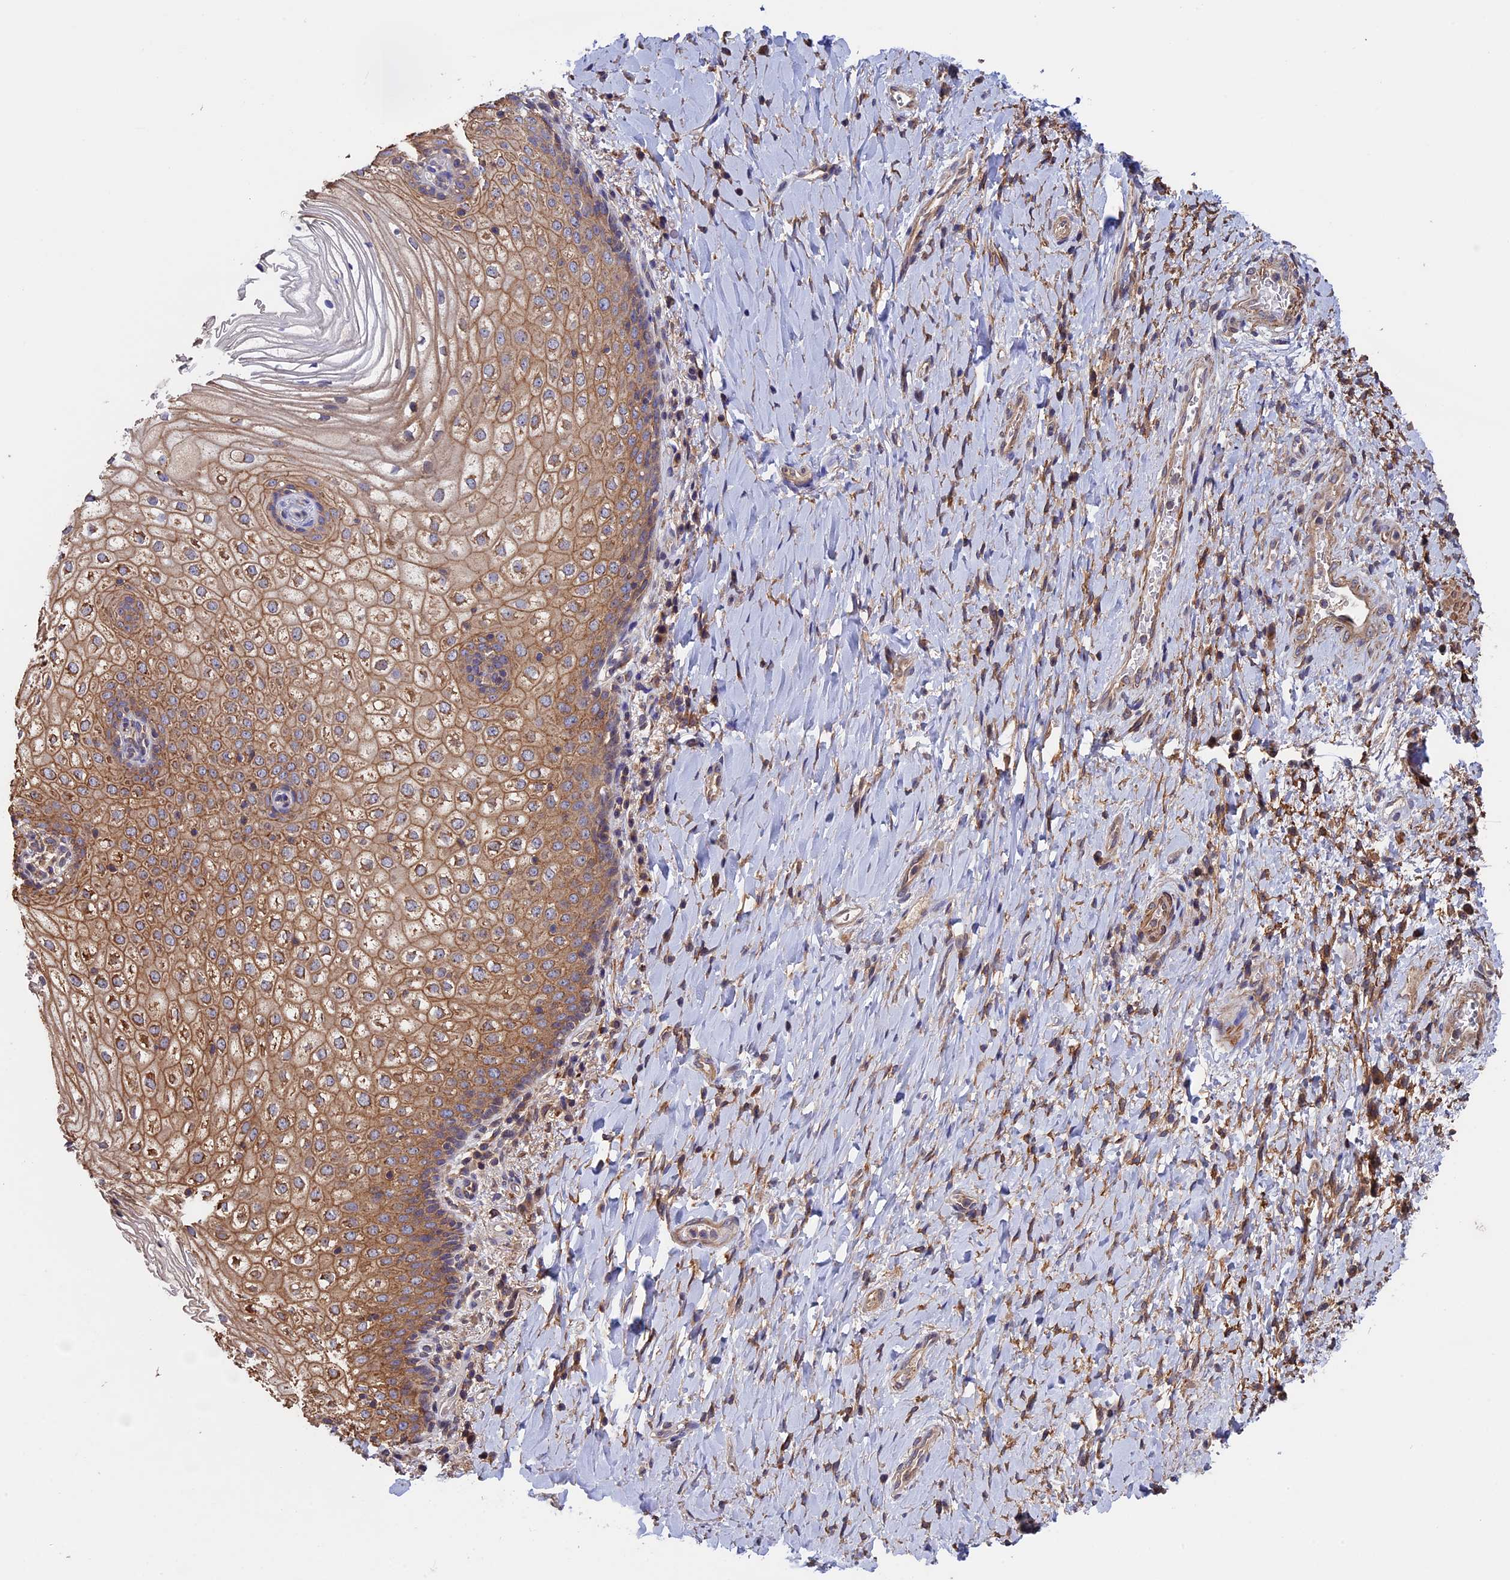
{"staining": {"intensity": "moderate", "quantity": ">75%", "location": "cytoplasmic/membranous"}, "tissue": "vagina", "cell_type": "Squamous epithelial cells", "image_type": "normal", "snomed": [{"axis": "morphology", "description": "Normal tissue, NOS"}, {"axis": "topography", "description": "Vagina"}], "caption": "Squamous epithelial cells reveal medium levels of moderate cytoplasmic/membranous positivity in about >75% of cells in unremarkable human vagina.", "gene": "SLC9A5", "patient": {"sex": "female", "age": 60}}